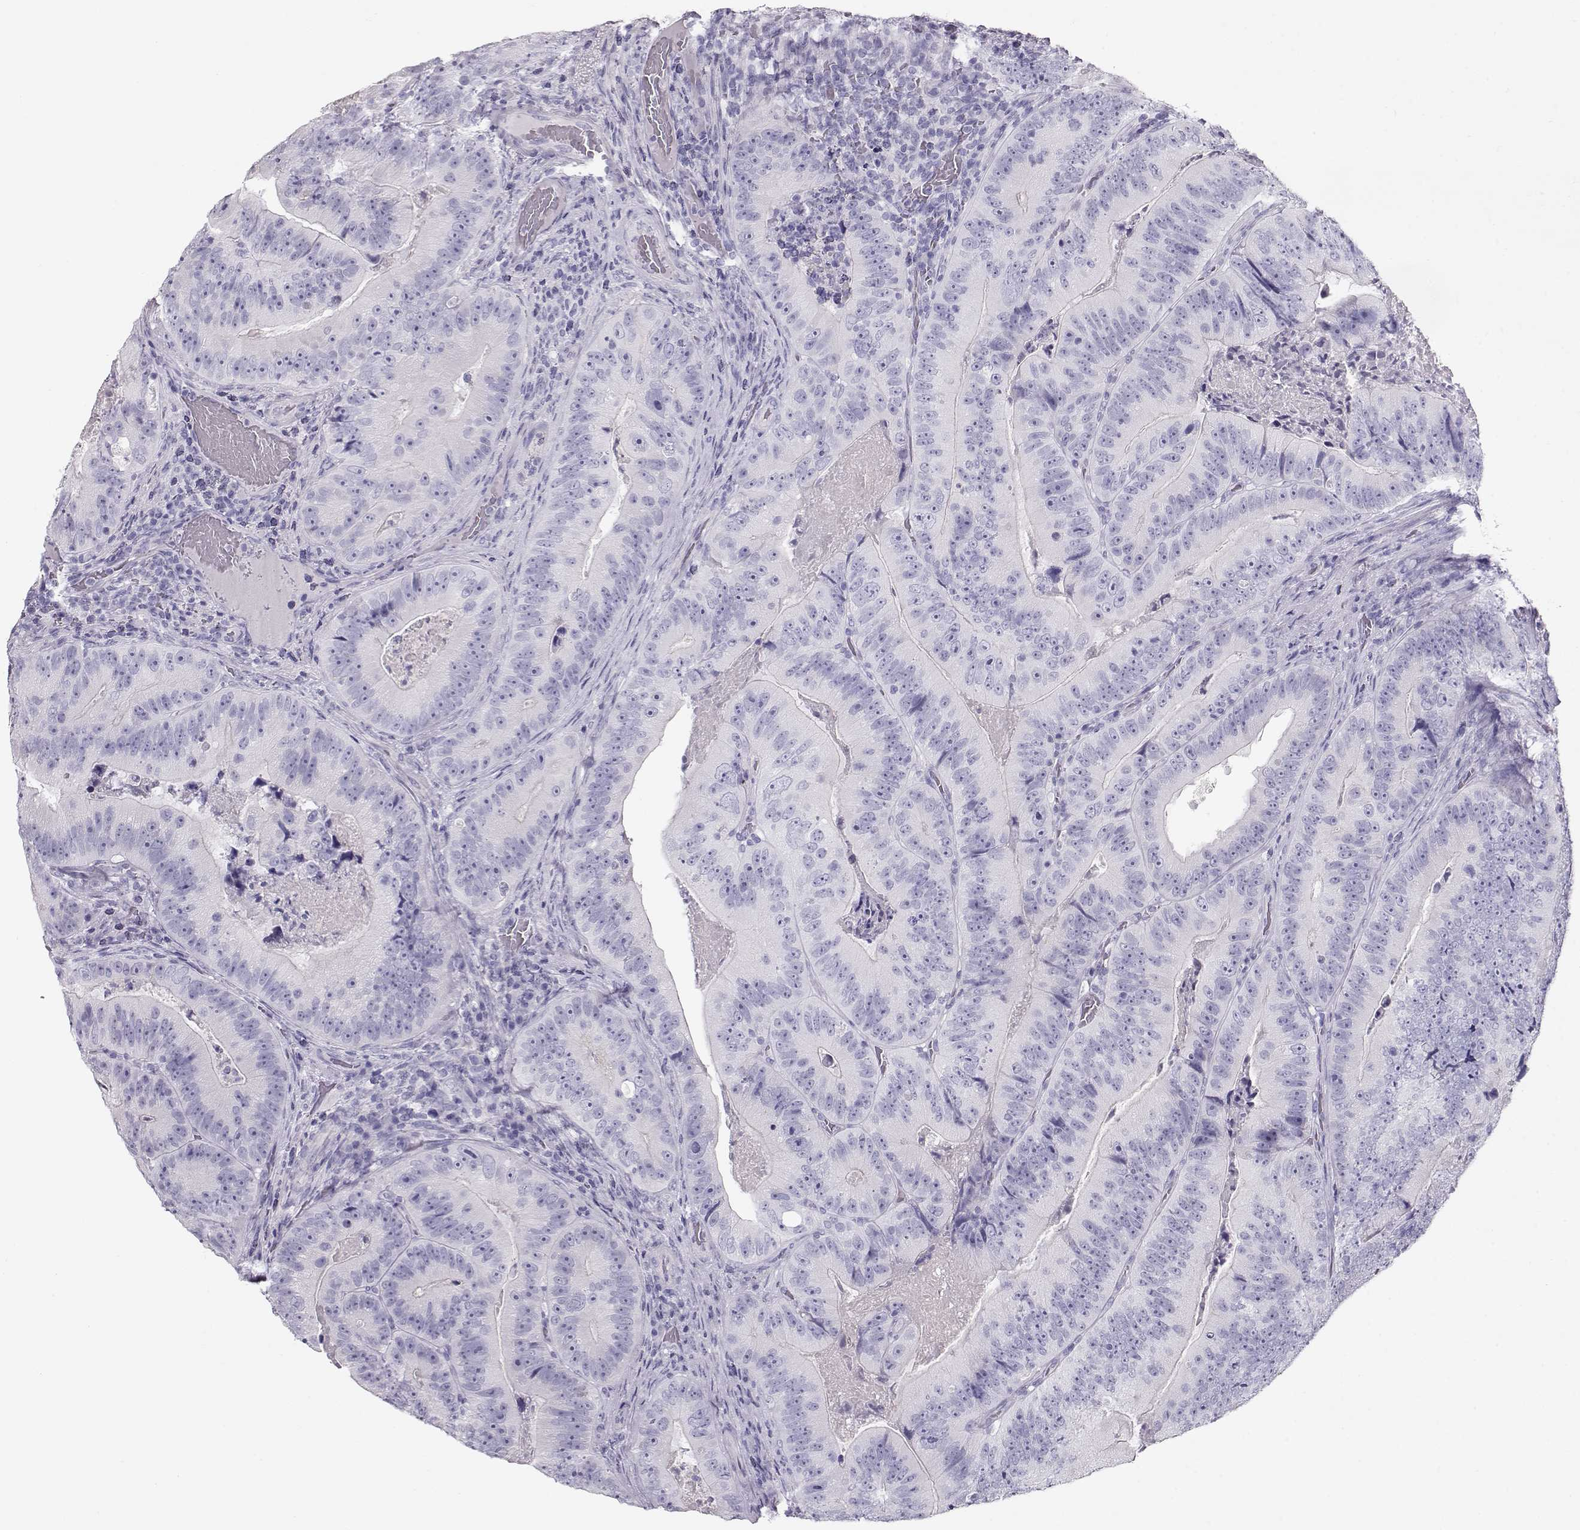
{"staining": {"intensity": "negative", "quantity": "none", "location": "none"}, "tissue": "colorectal cancer", "cell_type": "Tumor cells", "image_type": "cancer", "snomed": [{"axis": "morphology", "description": "Adenocarcinoma, NOS"}, {"axis": "topography", "description": "Colon"}], "caption": "This photomicrograph is of colorectal adenocarcinoma stained with immunohistochemistry to label a protein in brown with the nuclei are counter-stained blue. There is no staining in tumor cells.", "gene": "ACTN2", "patient": {"sex": "female", "age": 86}}